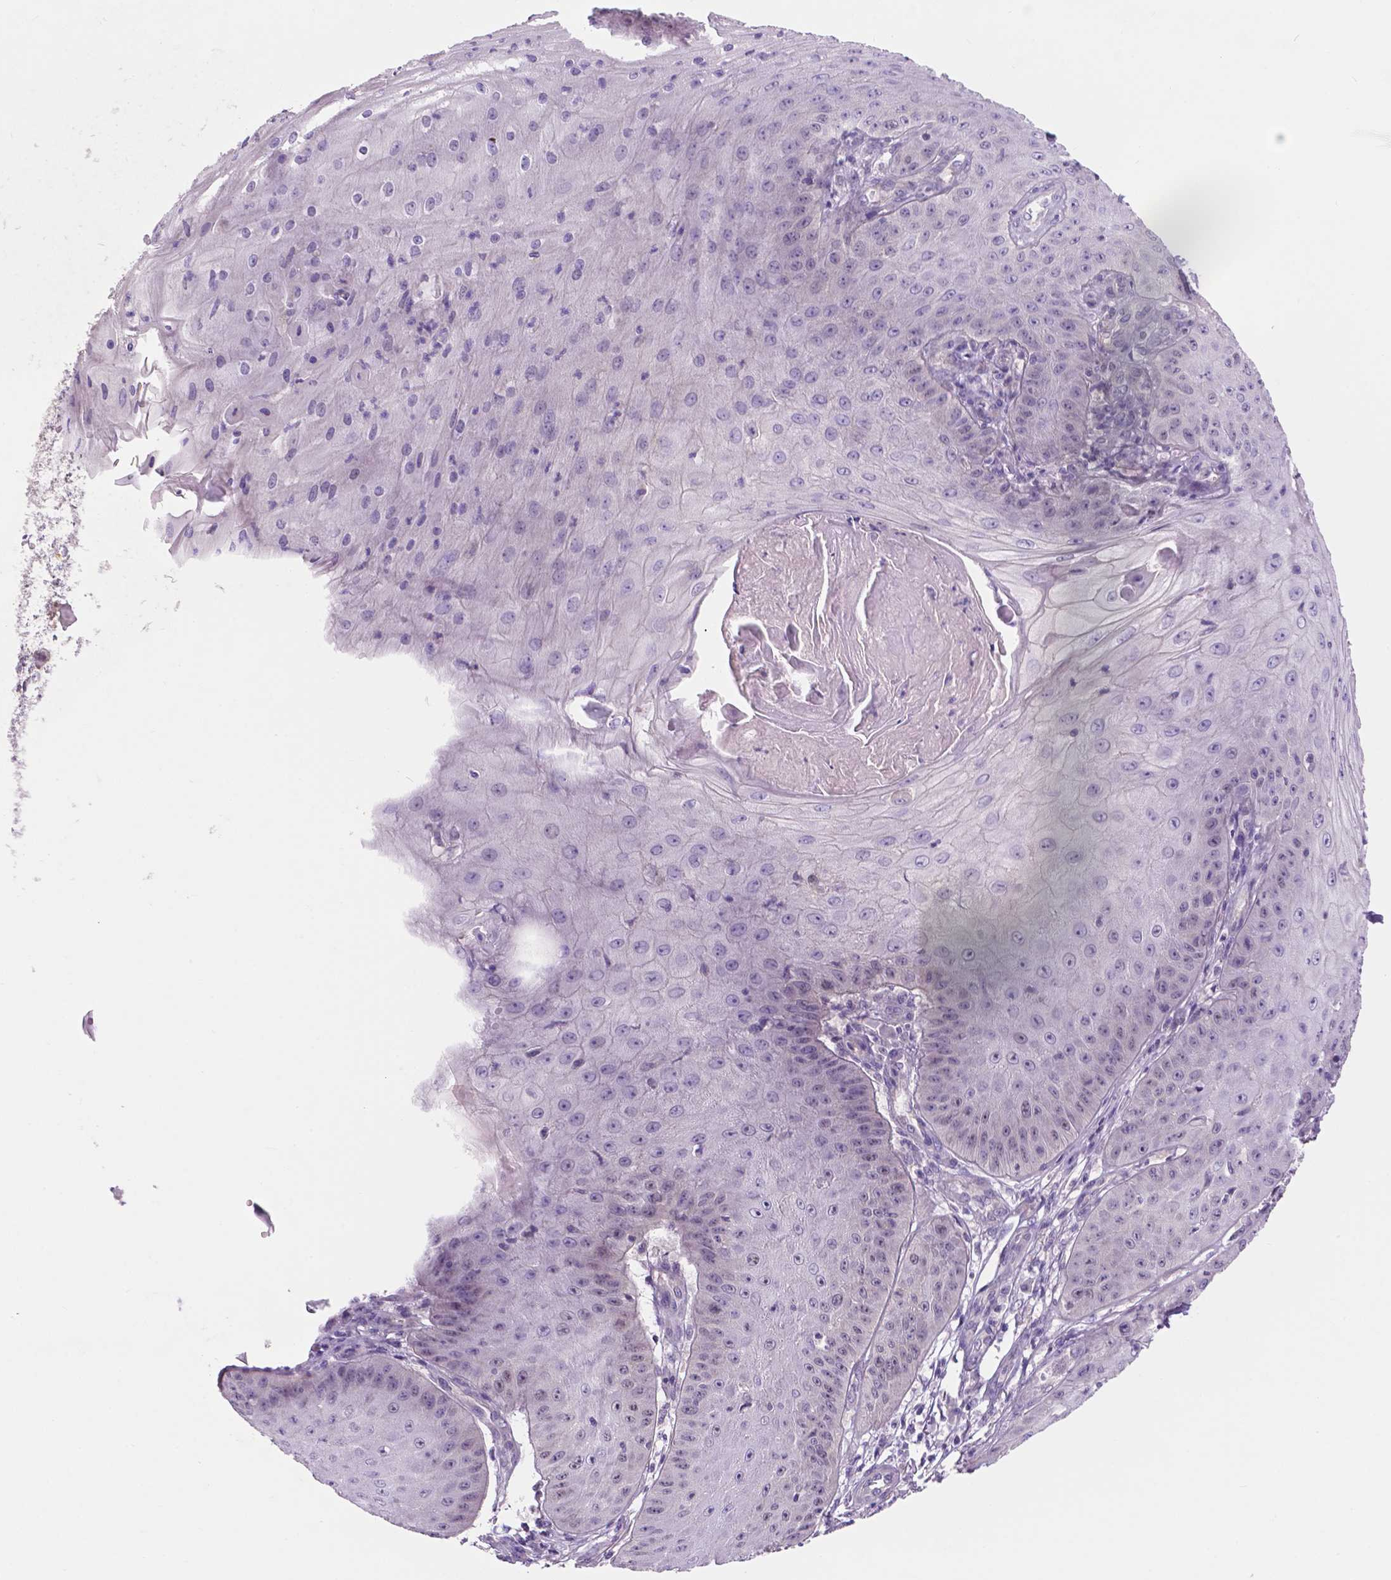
{"staining": {"intensity": "negative", "quantity": "none", "location": "none"}, "tissue": "skin cancer", "cell_type": "Tumor cells", "image_type": "cancer", "snomed": [{"axis": "morphology", "description": "Squamous cell carcinoma, NOS"}, {"axis": "topography", "description": "Skin"}], "caption": "Tumor cells are negative for brown protein staining in skin squamous cell carcinoma. Brightfield microscopy of IHC stained with DAB (brown) and hematoxylin (blue), captured at high magnification.", "gene": "FAM50B", "patient": {"sex": "male", "age": 70}}